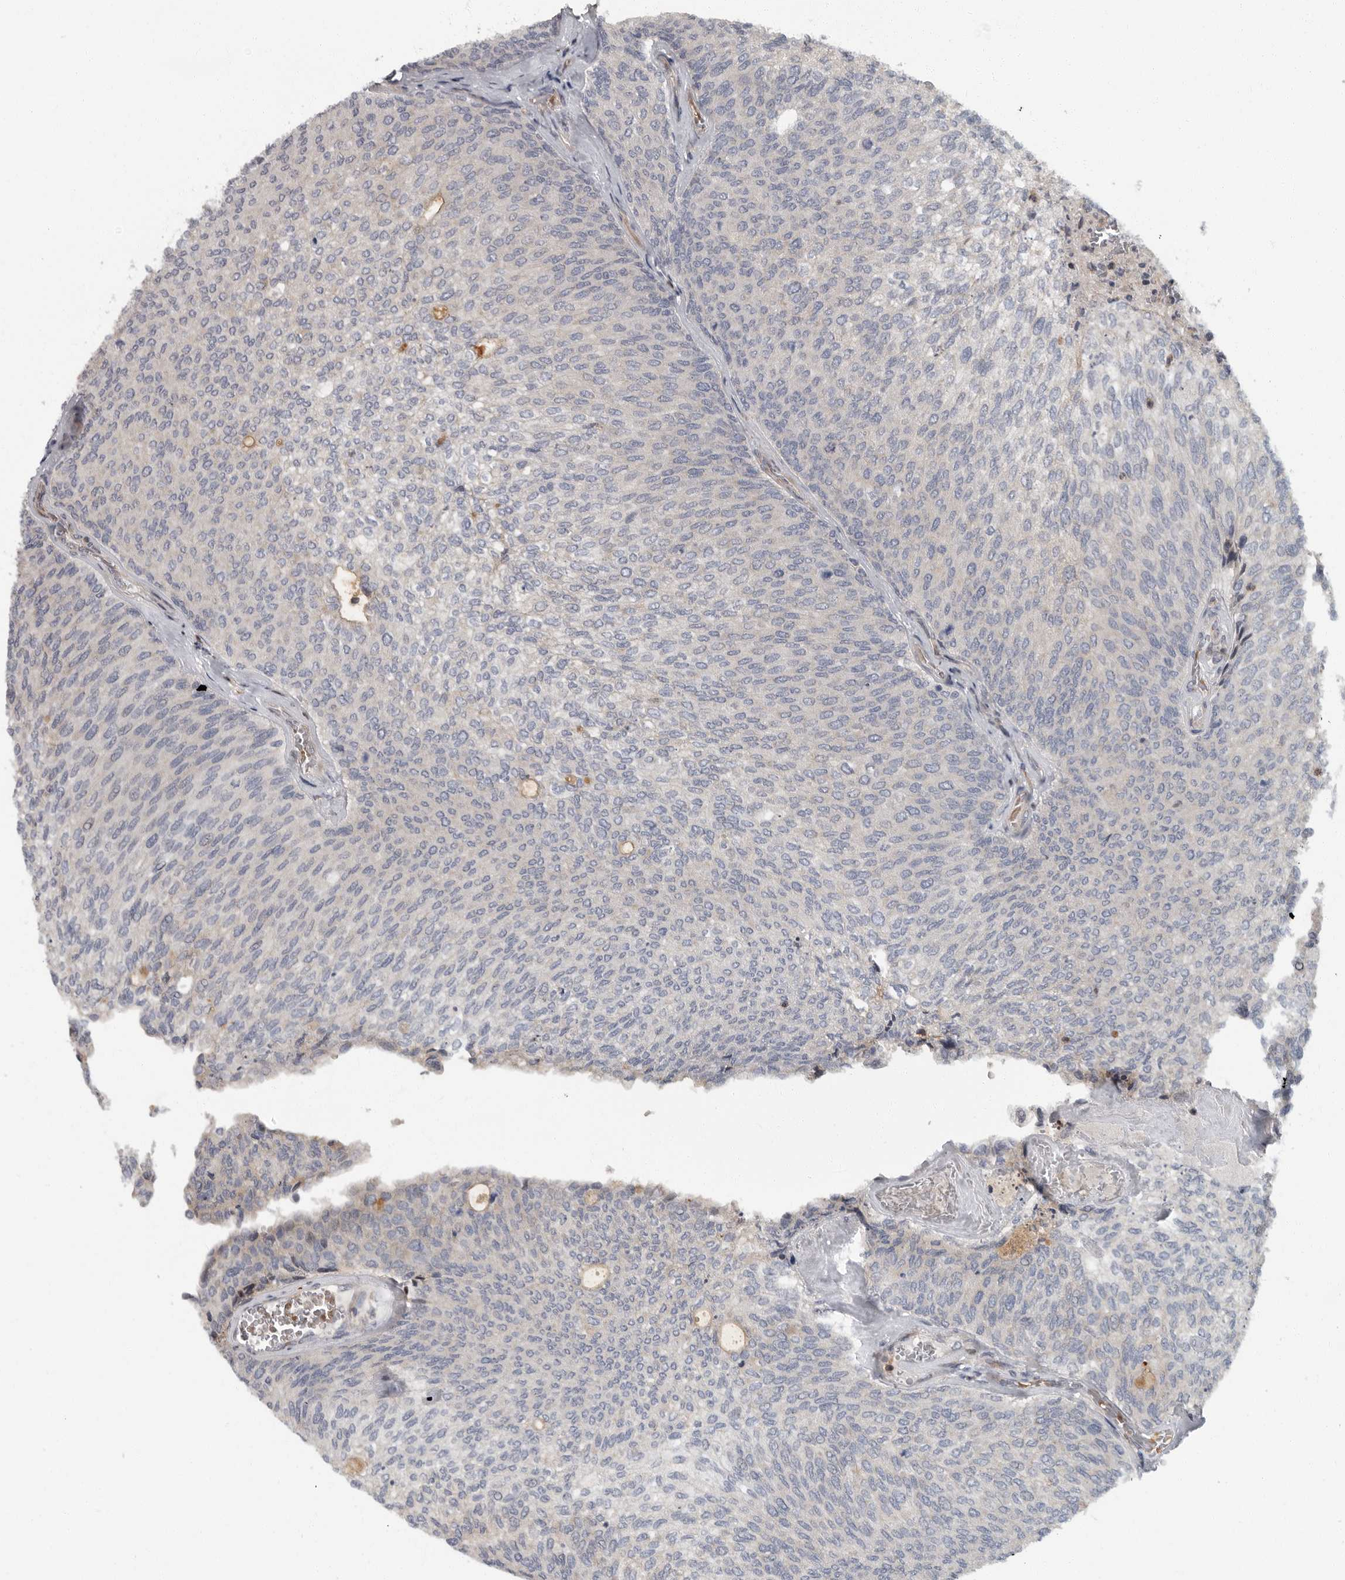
{"staining": {"intensity": "negative", "quantity": "none", "location": "none"}, "tissue": "urothelial cancer", "cell_type": "Tumor cells", "image_type": "cancer", "snomed": [{"axis": "morphology", "description": "Urothelial carcinoma, Low grade"}, {"axis": "topography", "description": "Urinary bladder"}], "caption": "The histopathology image reveals no significant expression in tumor cells of urothelial cancer. Nuclei are stained in blue.", "gene": "PDCD11", "patient": {"sex": "female", "age": 79}}